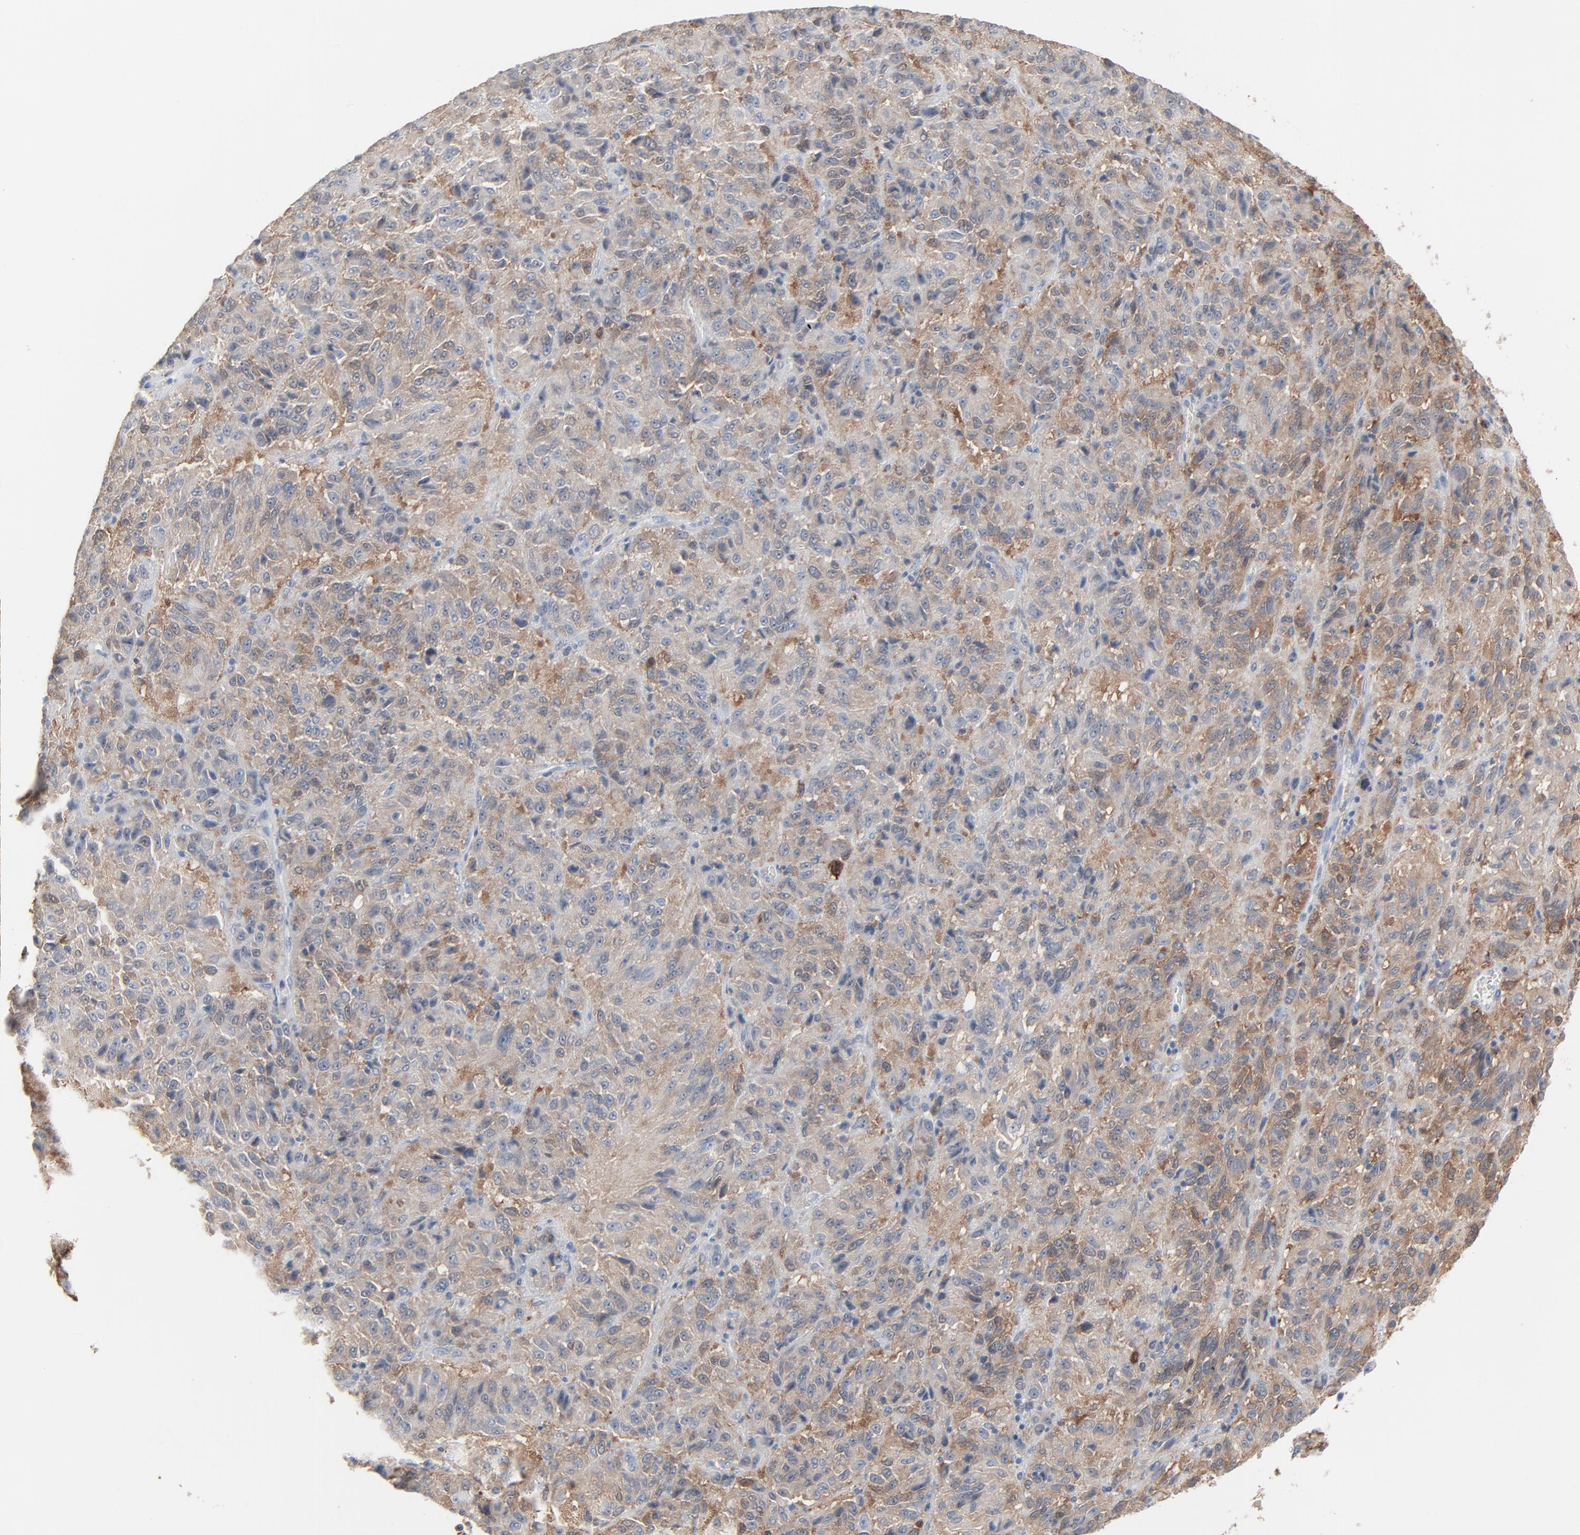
{"staining": {"intensity": "weak", "quantity": ">75%", "location": "cytoplasmic/membranous"}, "tissue": "melanoma", "cell_type": "Tumor cells", "image_type": "cancer", "snomed": [{"axis": "morphology", "description": "Malignant melanoma, Metastatic site"}, {"axis": "topography", "description": "Lung"}], "caption": "A high-resolution image shows IHC staining of melanoma, which demonstrates weak cytoplasmic/membranous positivity in approximately >75% of tumor cells.", "gene": "PHGDH", "patient": {"sex": "male", "age": 64}}